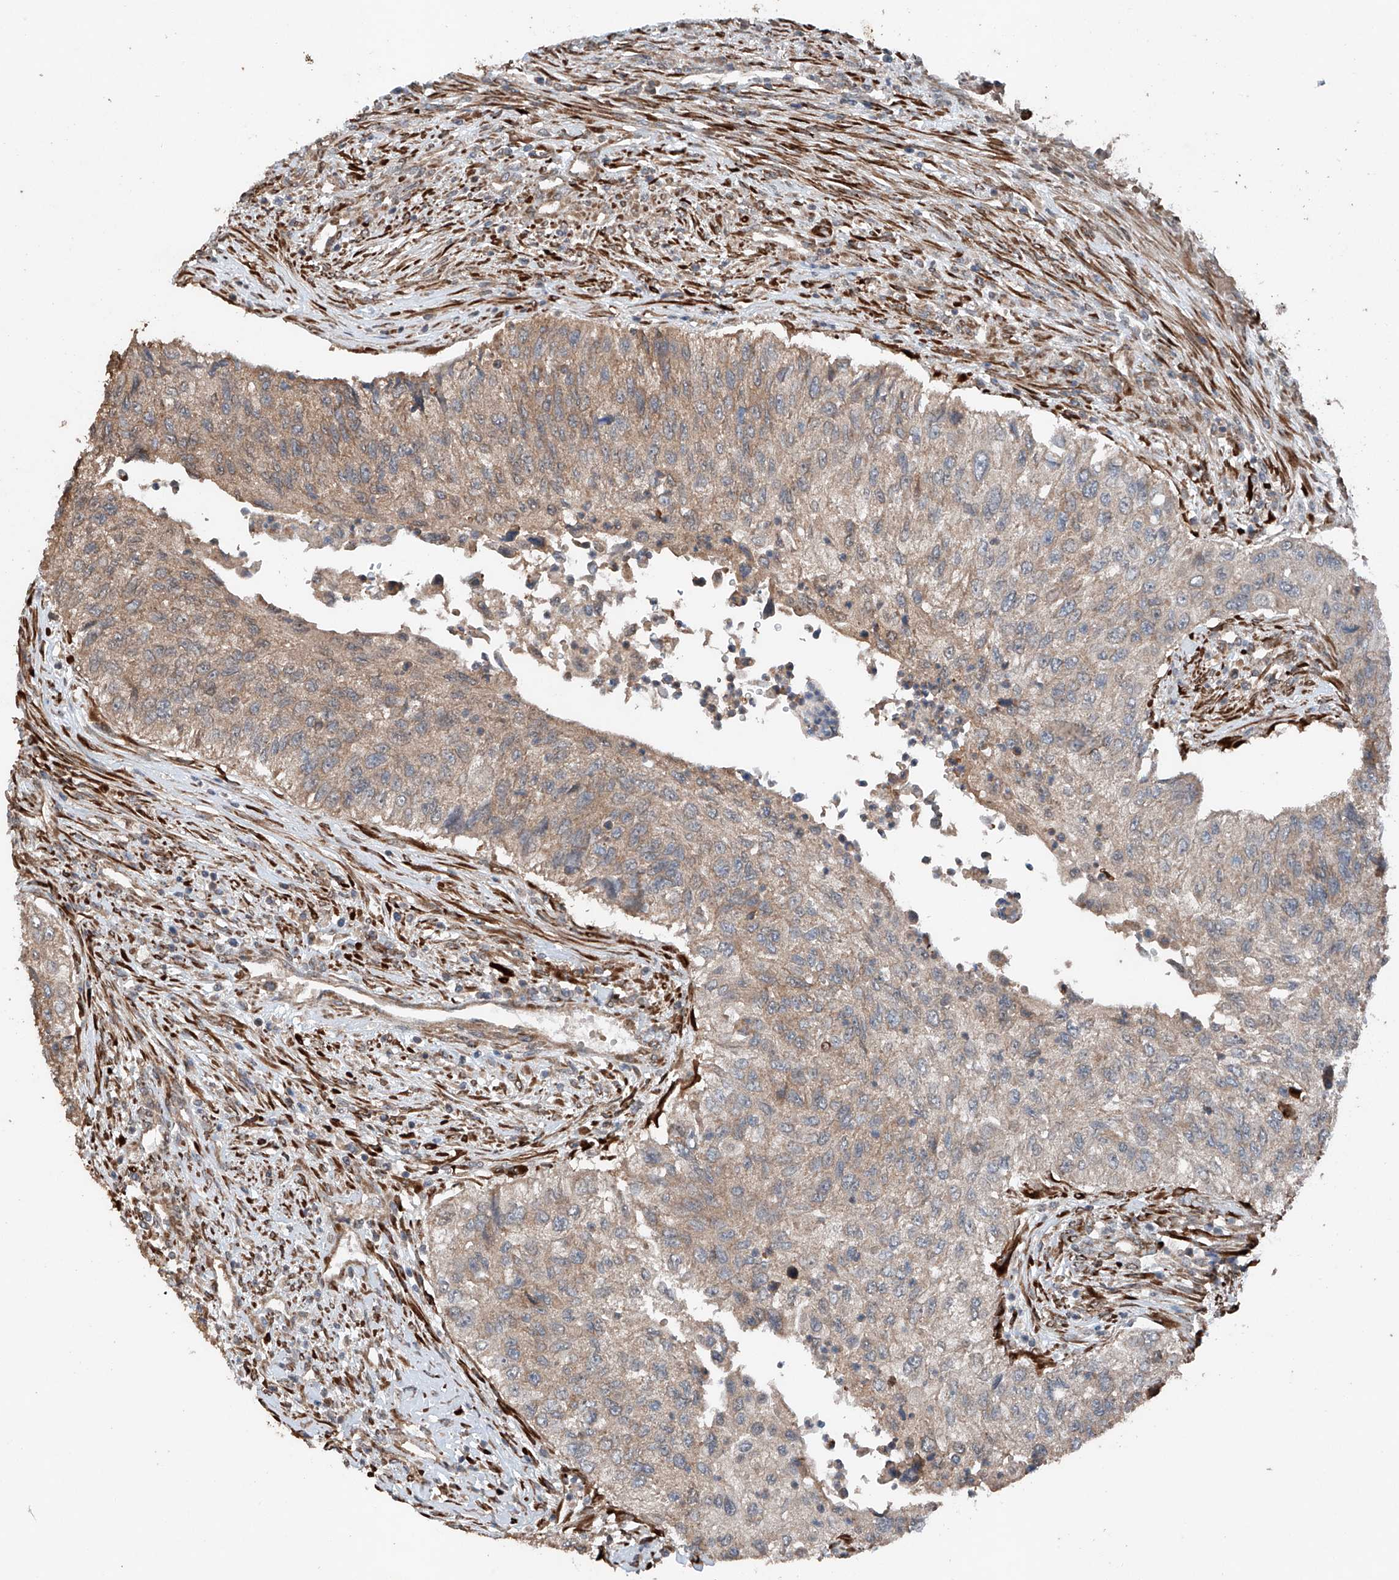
{"staining": {"intensity": "weak", "quantity": ">75%", "location": "cytoplasmic/membranous"}, "tissue": "urothelial cancer", "cell_type": "Tumor cells", "image_type": "cancer", "snomed": [{"axis": "morphology", "description": "Urothelial carcinoma, High grade"}, {"axis": "topography", "description": "Urinary bladder"}], "caption": "Brown immunohistochemical staining in urothelial carcinoma (high-grade) reveals weak cytoplasmic/membranous expression in approximately >75% of tumor cells.", "gene": "AP4B1", "patient": {"sex": "female", "age": 60}}